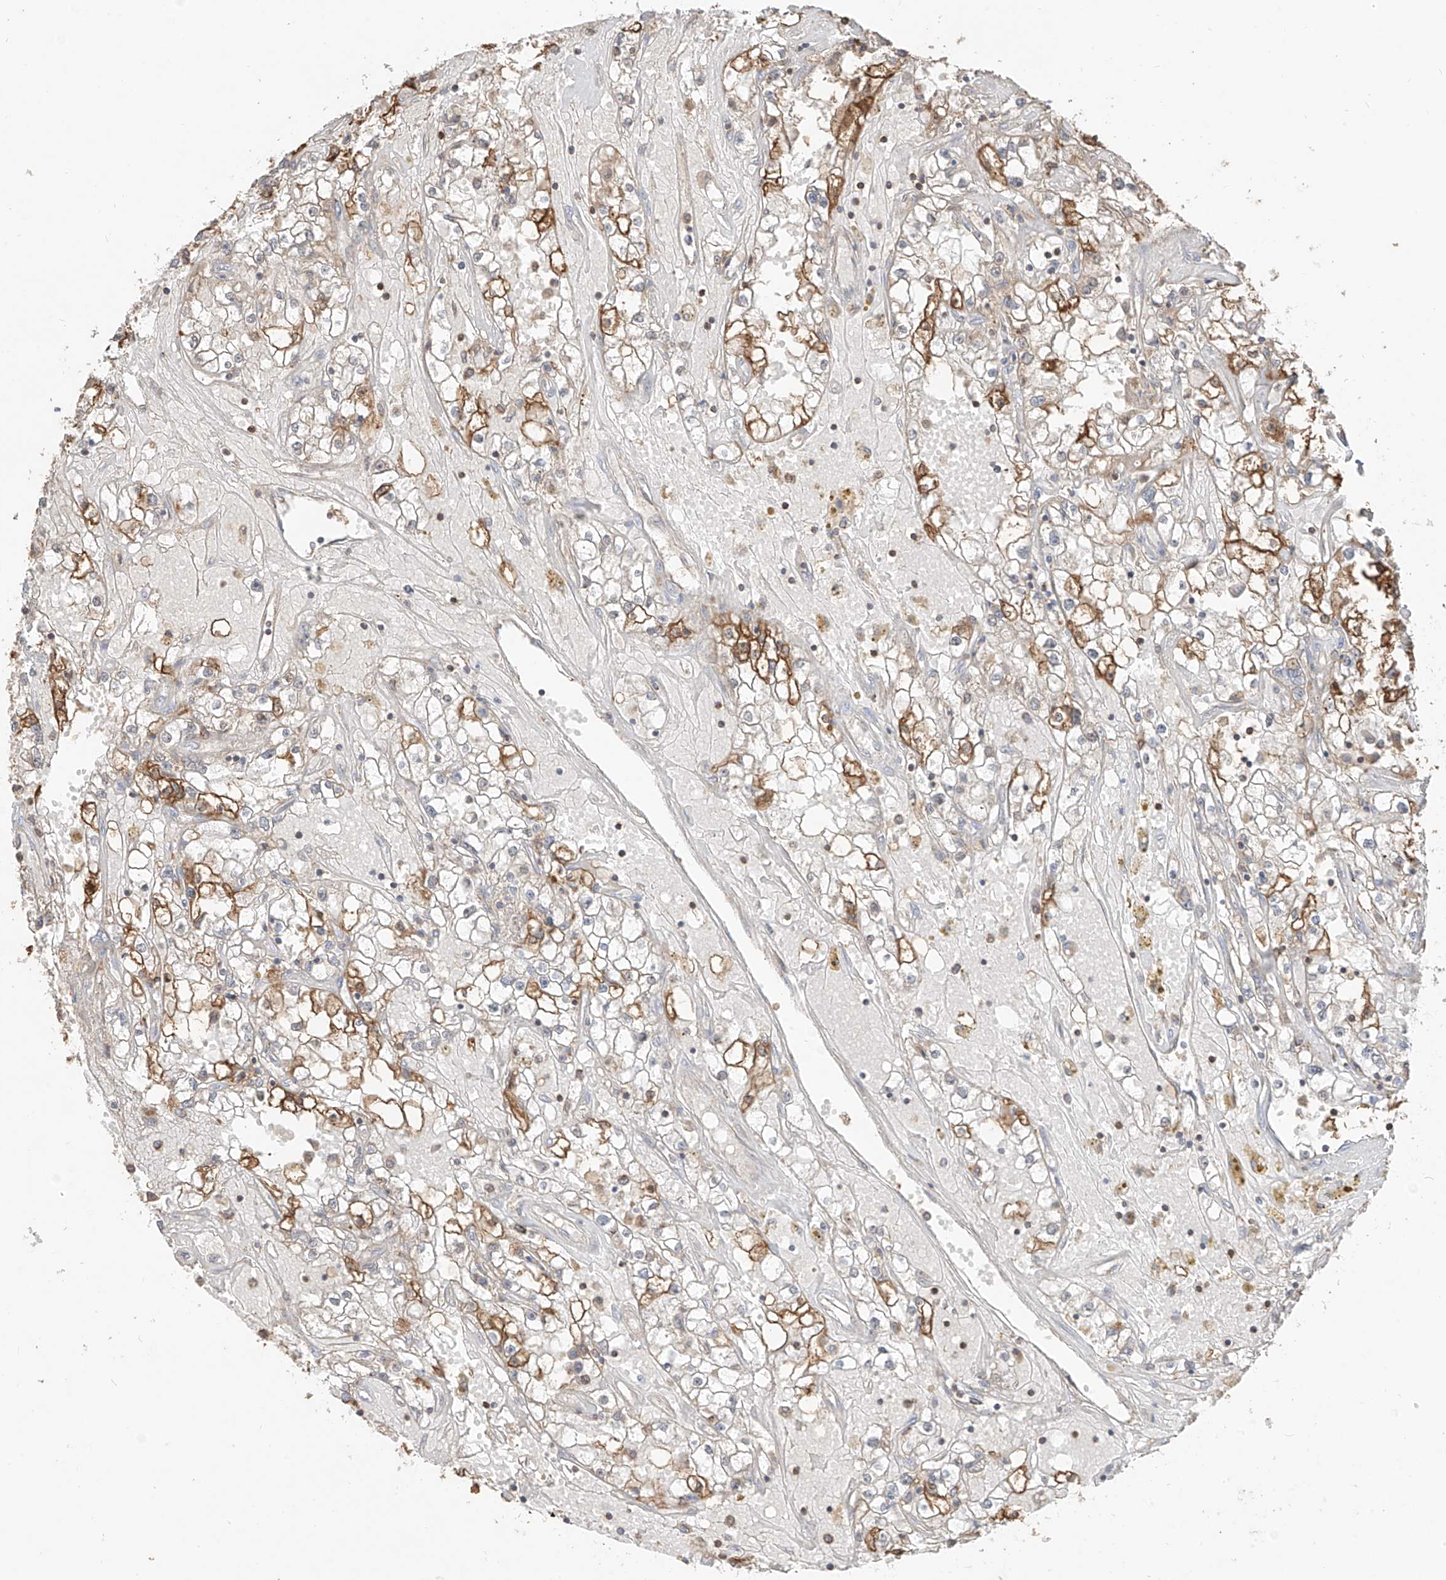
{"staining": {"intensity": "moderate", "quantity": "25%-75%", "location": "cytoplasmic/membranous"}, "tissue": "renal cancer", "cell_type": "Tumor cells", "image_type": "cancer", "snomed": [{"axis": "morphology", "description": "Adenocarcinoma, NOS"}, {"axis": "topography", "description": "Kidney"}], "caption": "The image displays staining of adenocarcinoma (renal), revealing moderate cytoplasmic/membranous protein expression (brown color) within tumor cells.", "gene": "ETHE1", "patient": {"sex": "male", "age": 56}}